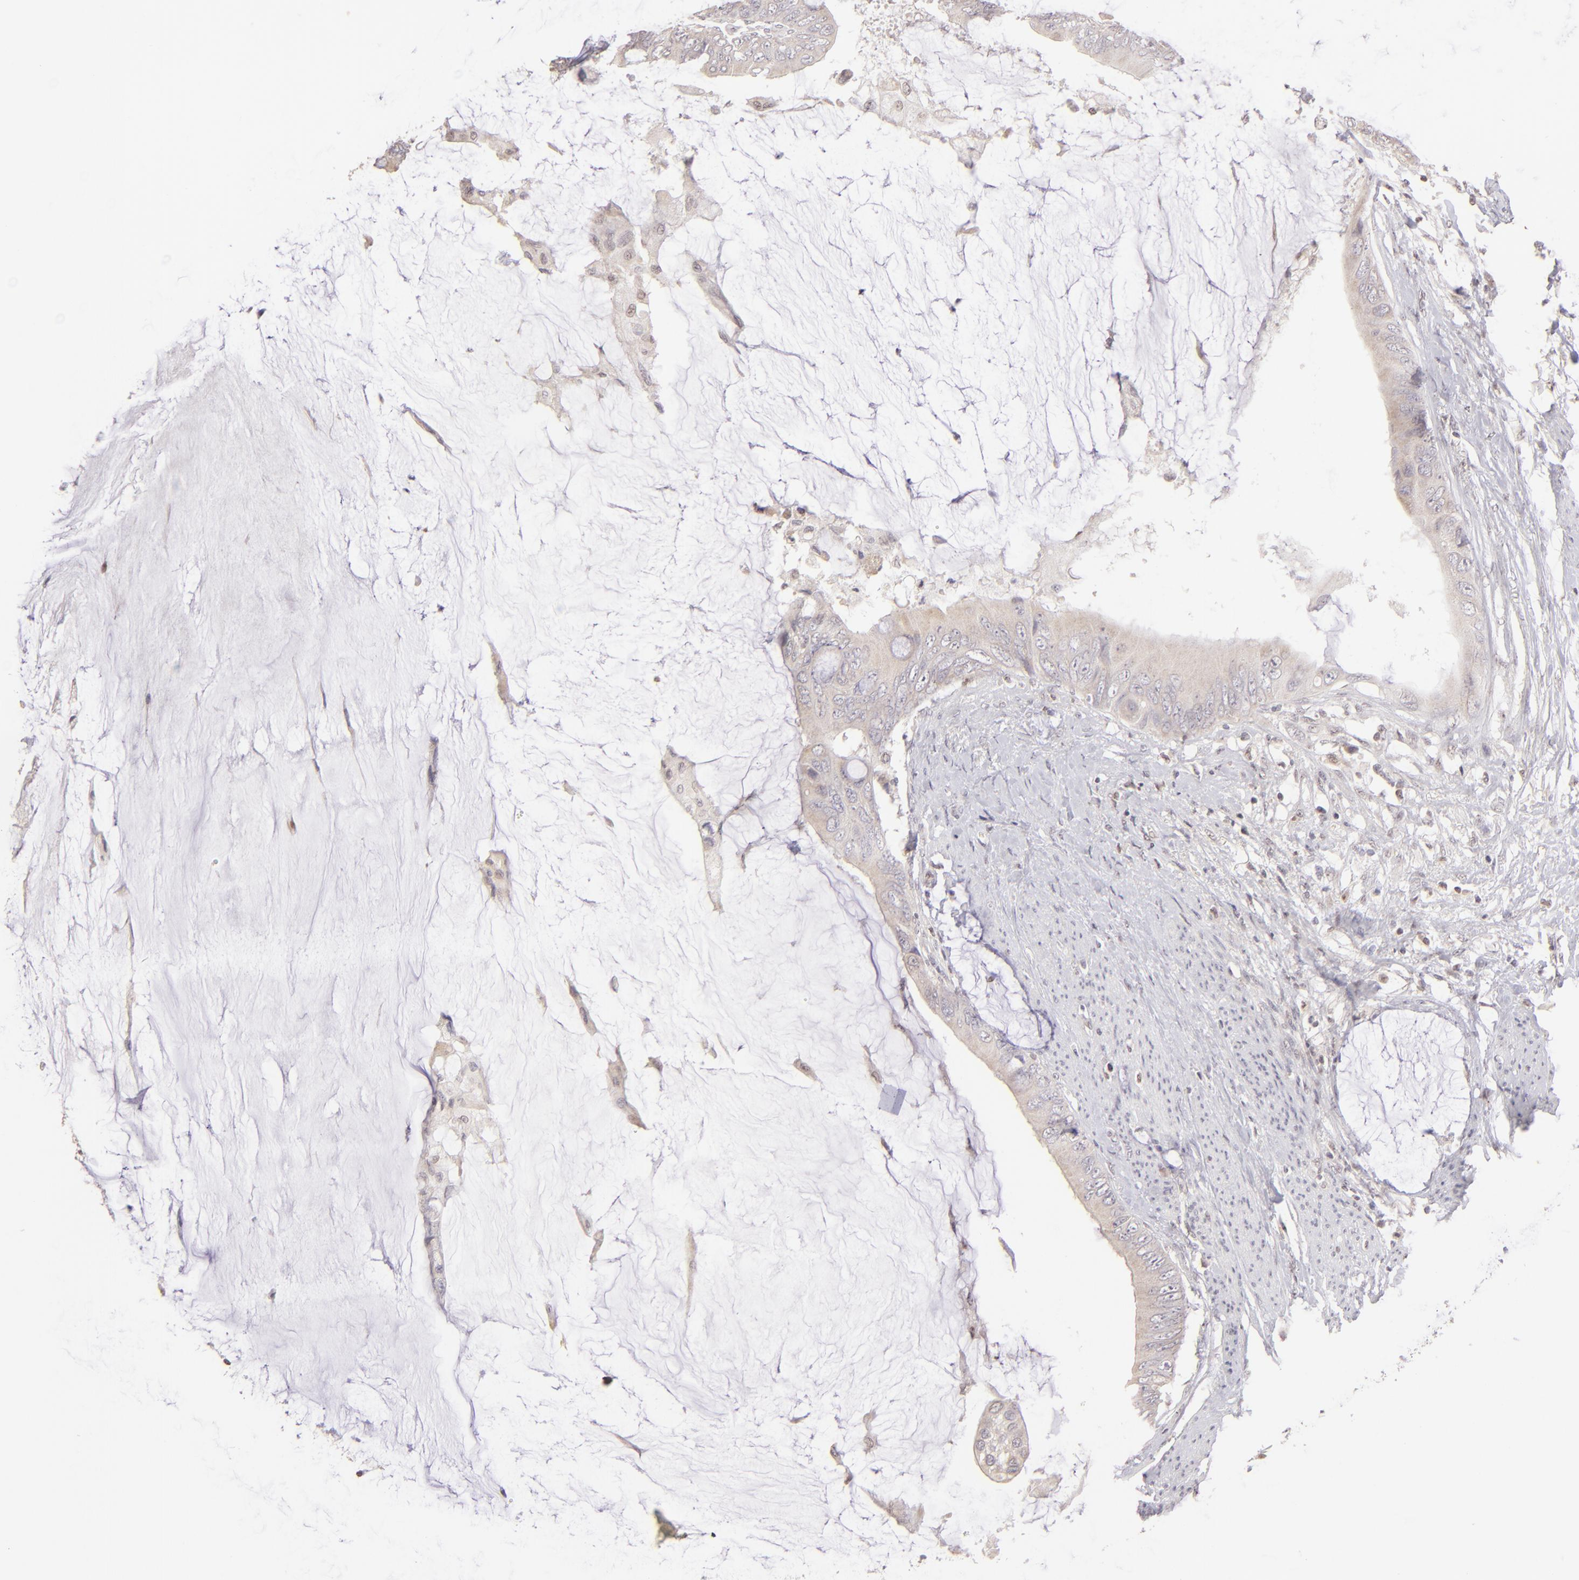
{"staining": {"intensity": "weak", "quantity": "25%-75%", "location": "cytoplasmic/membranous"}, "tissue": "colorectal cancer", "cell_type": "Tumor cells", "image_type": "cancer", "snomed": [{"axis": "morphology", "description": "Normal tissue, NOS"}, {"axis": "morphology", "description": "Adenocarcinoma, NOS"}, {"axis": "topography", "description": "Rectum"}, {"axis": "topography", "description": "Peripheral nerve tissue"}], "caption": "A high-resolution histopathology image shows immunohistochemistry (IHC) staining of colorectal cancer, which demonstrates weak cytoplasmic/membranous positivity in about 25%-75% of tumor cells.", "gene": "MAGEA1", "patient": {"sex": "female", "age": 77}}